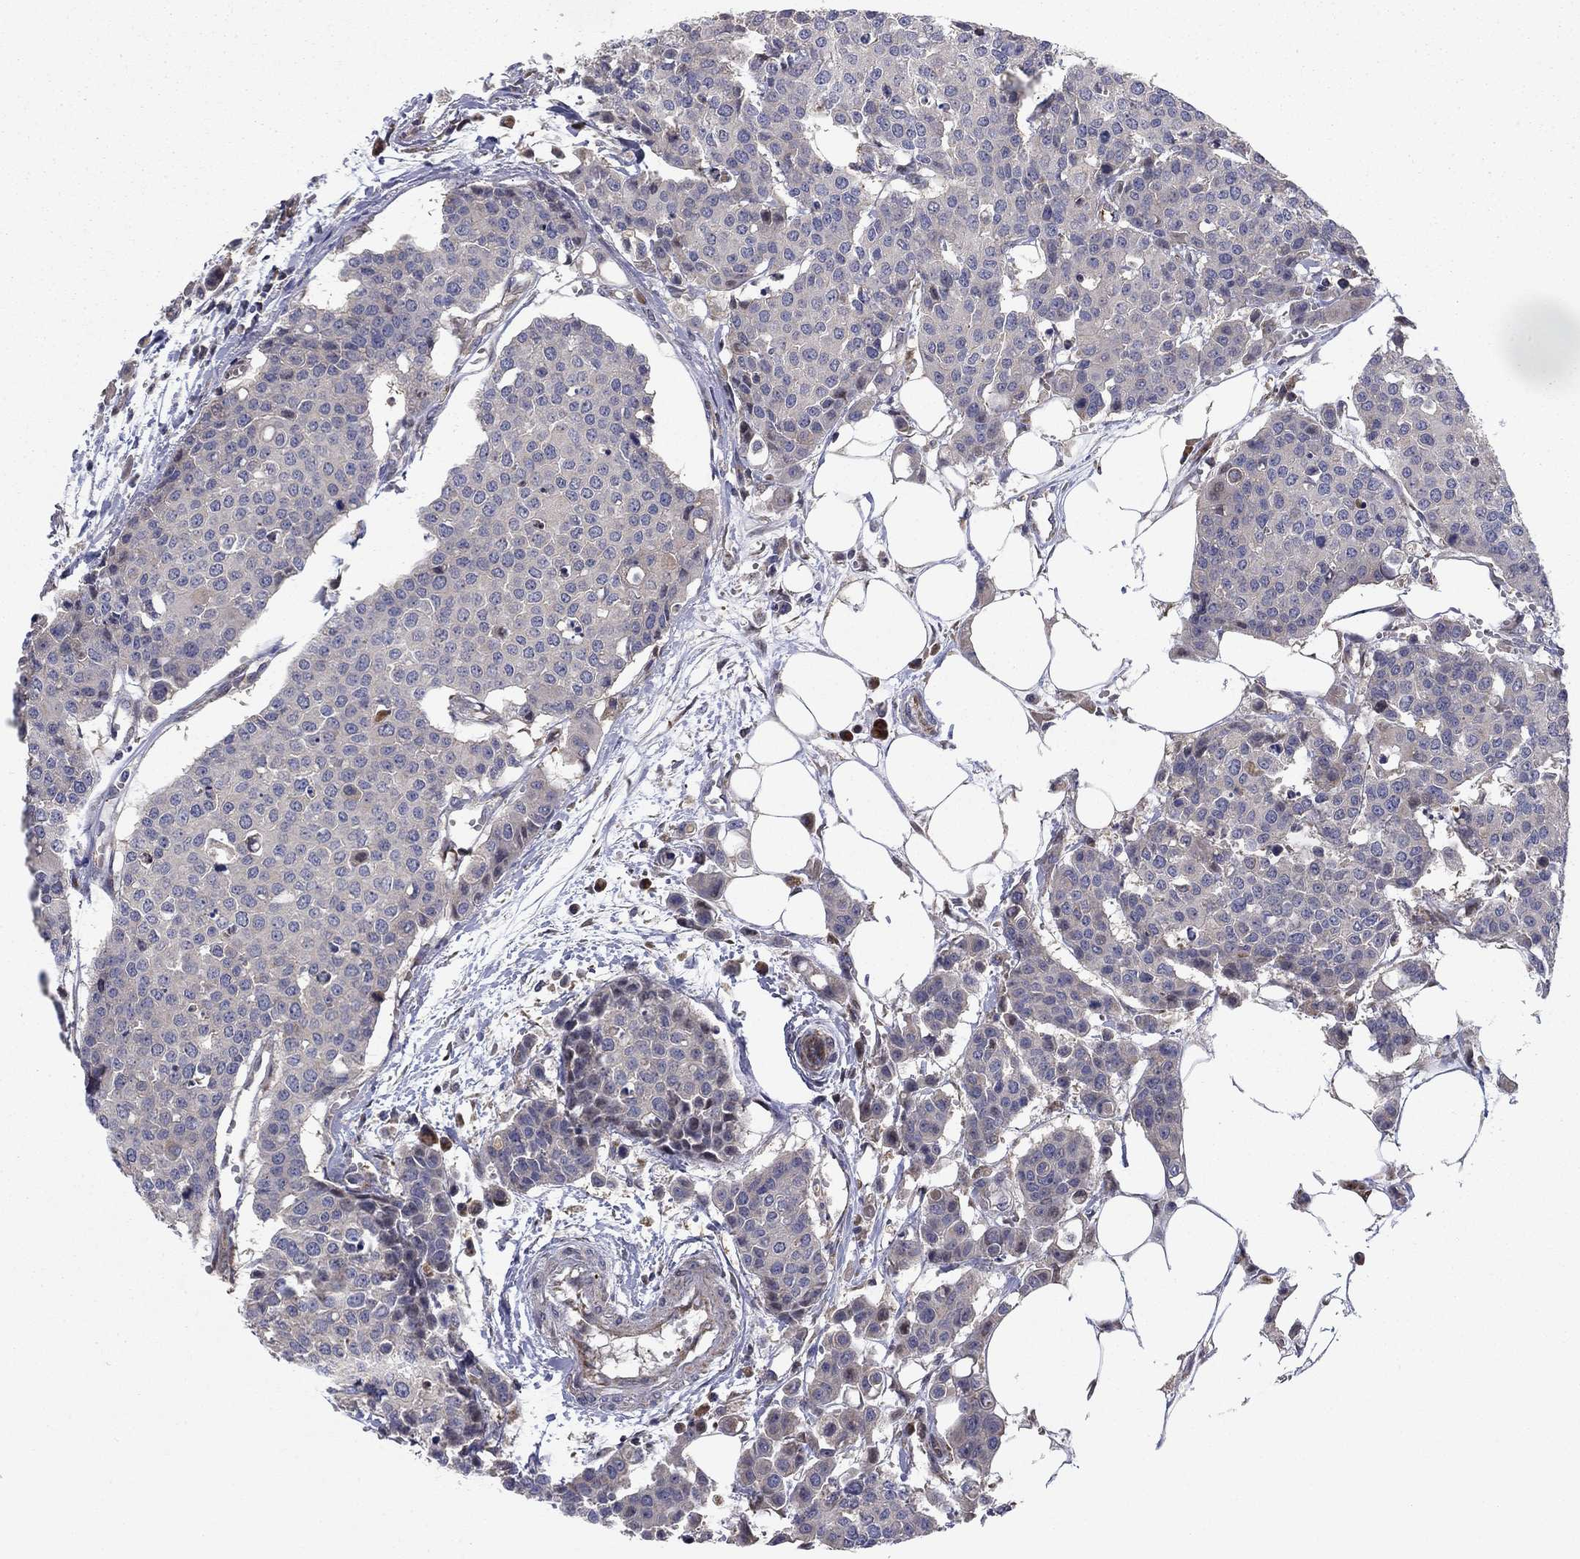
{"staining": {"intensity": "negative", "quantity": "none", "location": "none"}, "tissue": "carcinoid", "cell_type": "Tumor cells", "image_type": "cancer", "snomed": [{"axis": "morphology", "description": "Carcinoid, malignant, NOS"}, {"axis": "topography", "description": "Colon"}], "caption": "High power microscopy photomicrograph of an immunohistochemistry micrograph of carcinoid, revealing no significant positivity in tumor cells.", "gene": "MMAA", "patient": {"sex": "male", "age": 81}}